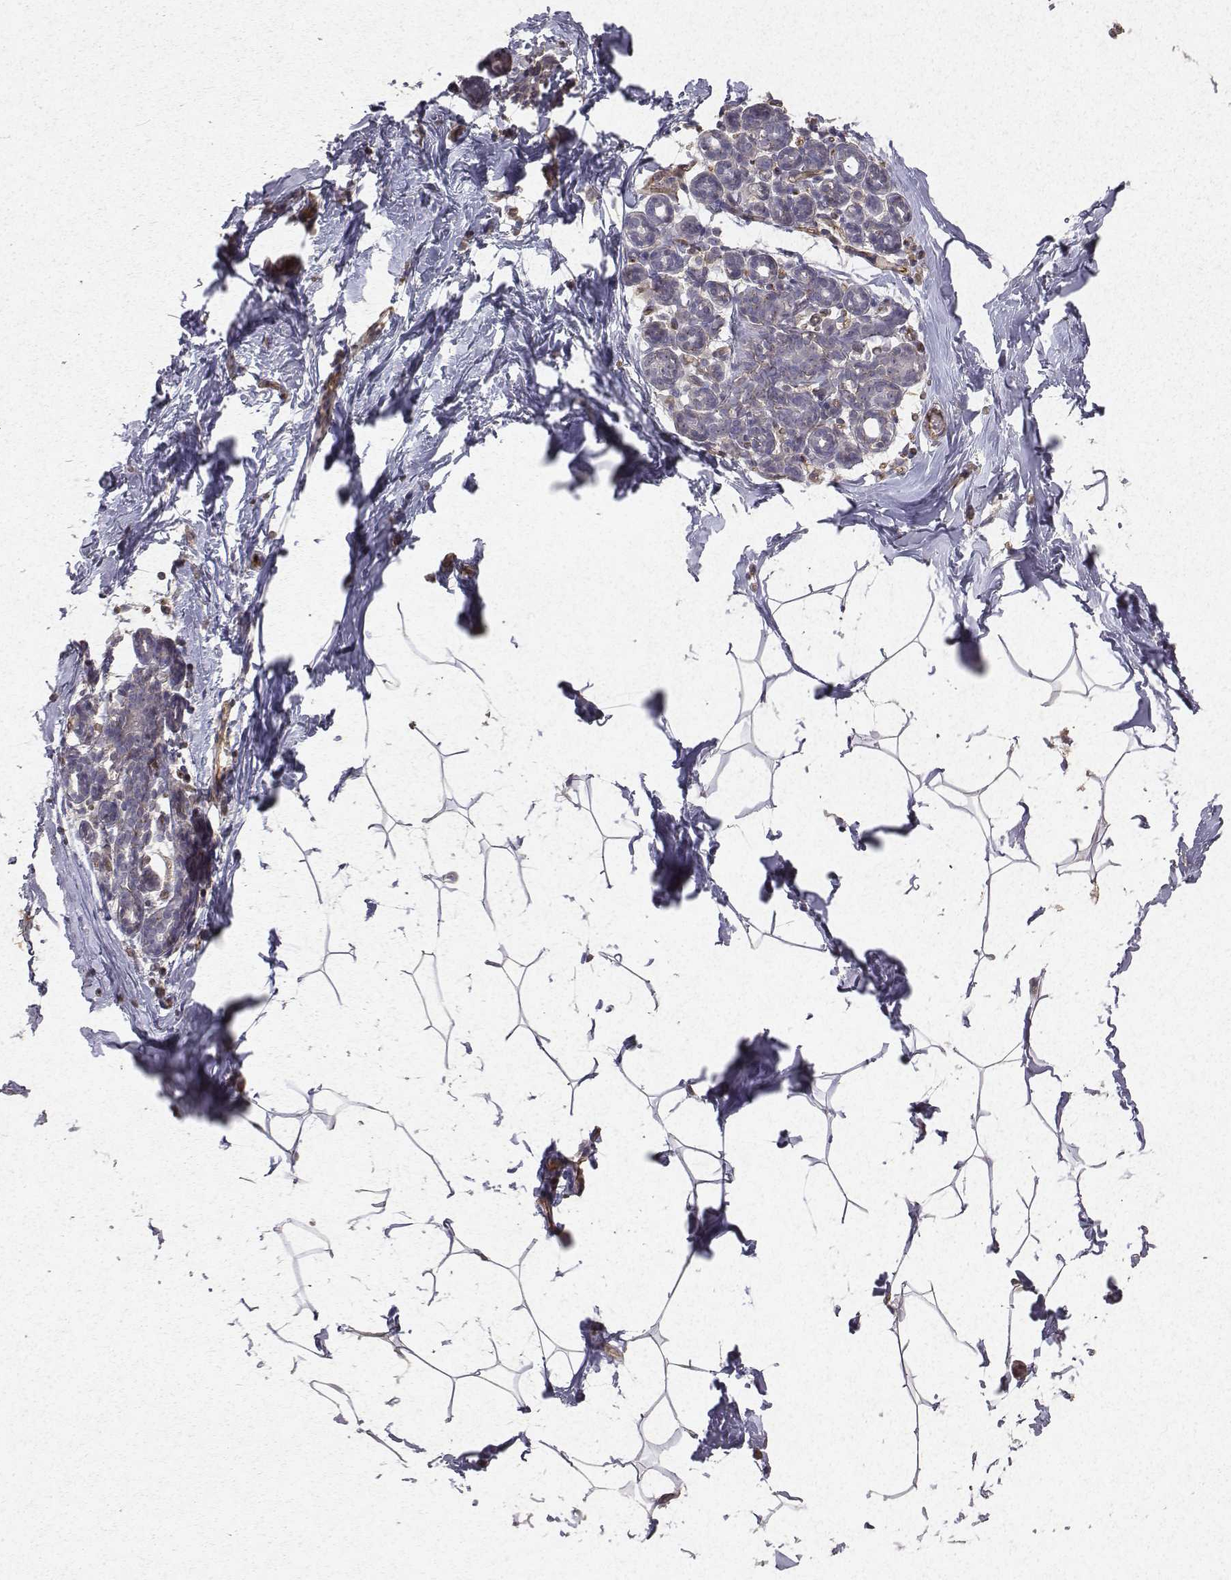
{"staining": {"intensity": "negative", "quantity": "none", "location": "none"}, "tissue": "breast", "cell_type": "Adipocytes", "image_type": "normal", "snomed": [{"axis": "morphology", "description": "Normal tissue, NOS"}, {"axis": "topography", "description": "Breast"}], "caption": "The immunohistochemistry (IHC) photomicrograph has no significant expression in adipocytes of breast.", "gene": "PTPRG", "patient": {"sex": "female", "age": 32}}